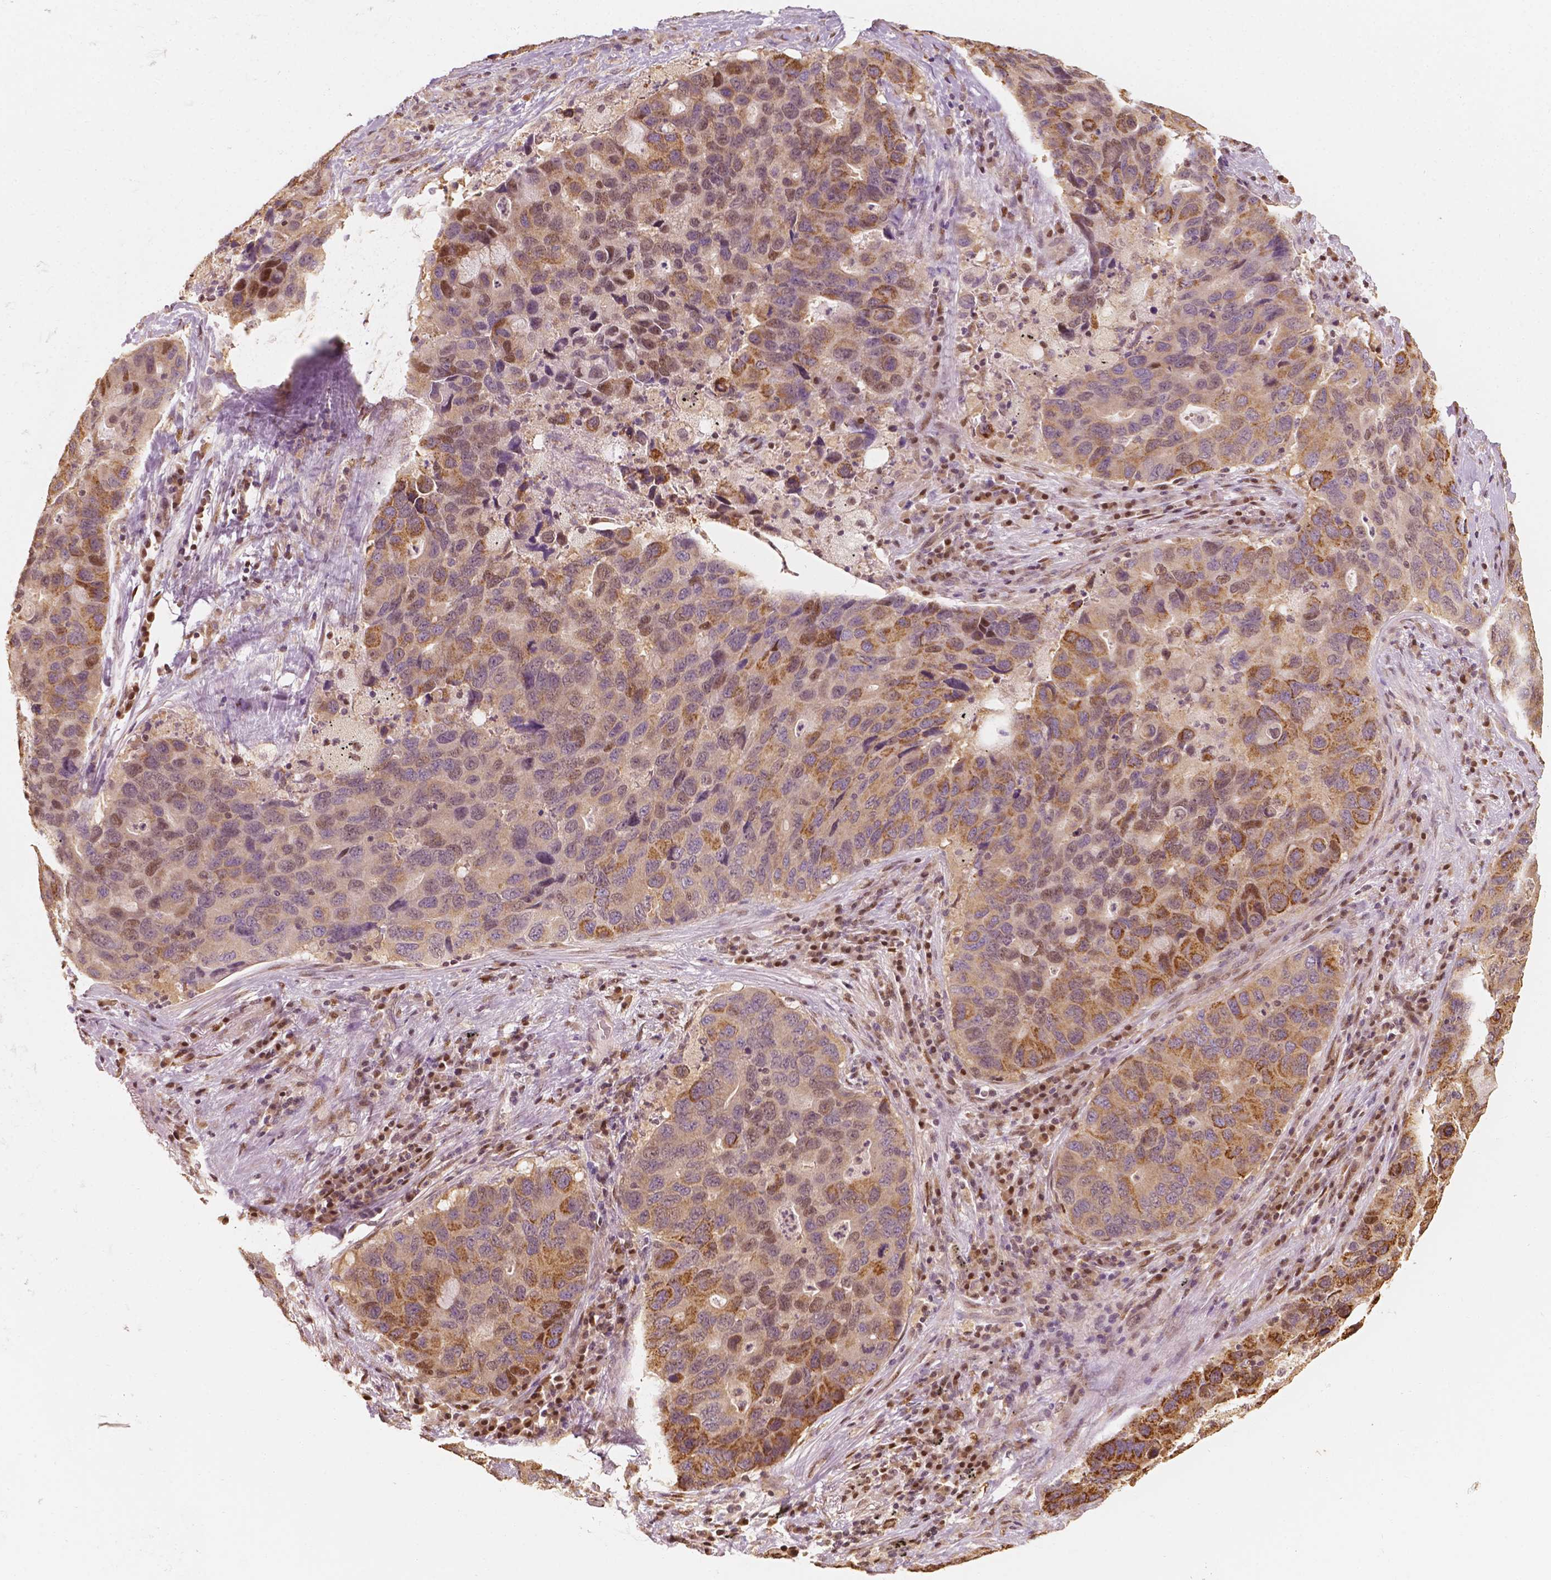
{"staining": {"intensity": "moderate", "quantity": "25%-75%", "location": "cytoplasmic/membranous,nuclear"}, "tissue": "lung cancer", "cell_type": "Tumor cells", "image_type": "cancer", "snomed": [{"axis": "morphology", "description": "Adenocarcinoma, NOS"}, {"axis": "morphology", "description": "Adenocarcinoma, metastatic, NOS"}, {"axis": "topography", "description": "Lymph node"}, {"axis": "topography", "description": "Lung"}], "caption": "Protein analysis of metastatic adenocarcinoma (lung) tissue displays moderate cytoplasmic/membranous and nuclear expression in approximately 25%-75% of tumor cells.", "gene": "TBC1D17", "patient": {"sex": "female", "age": 54}}